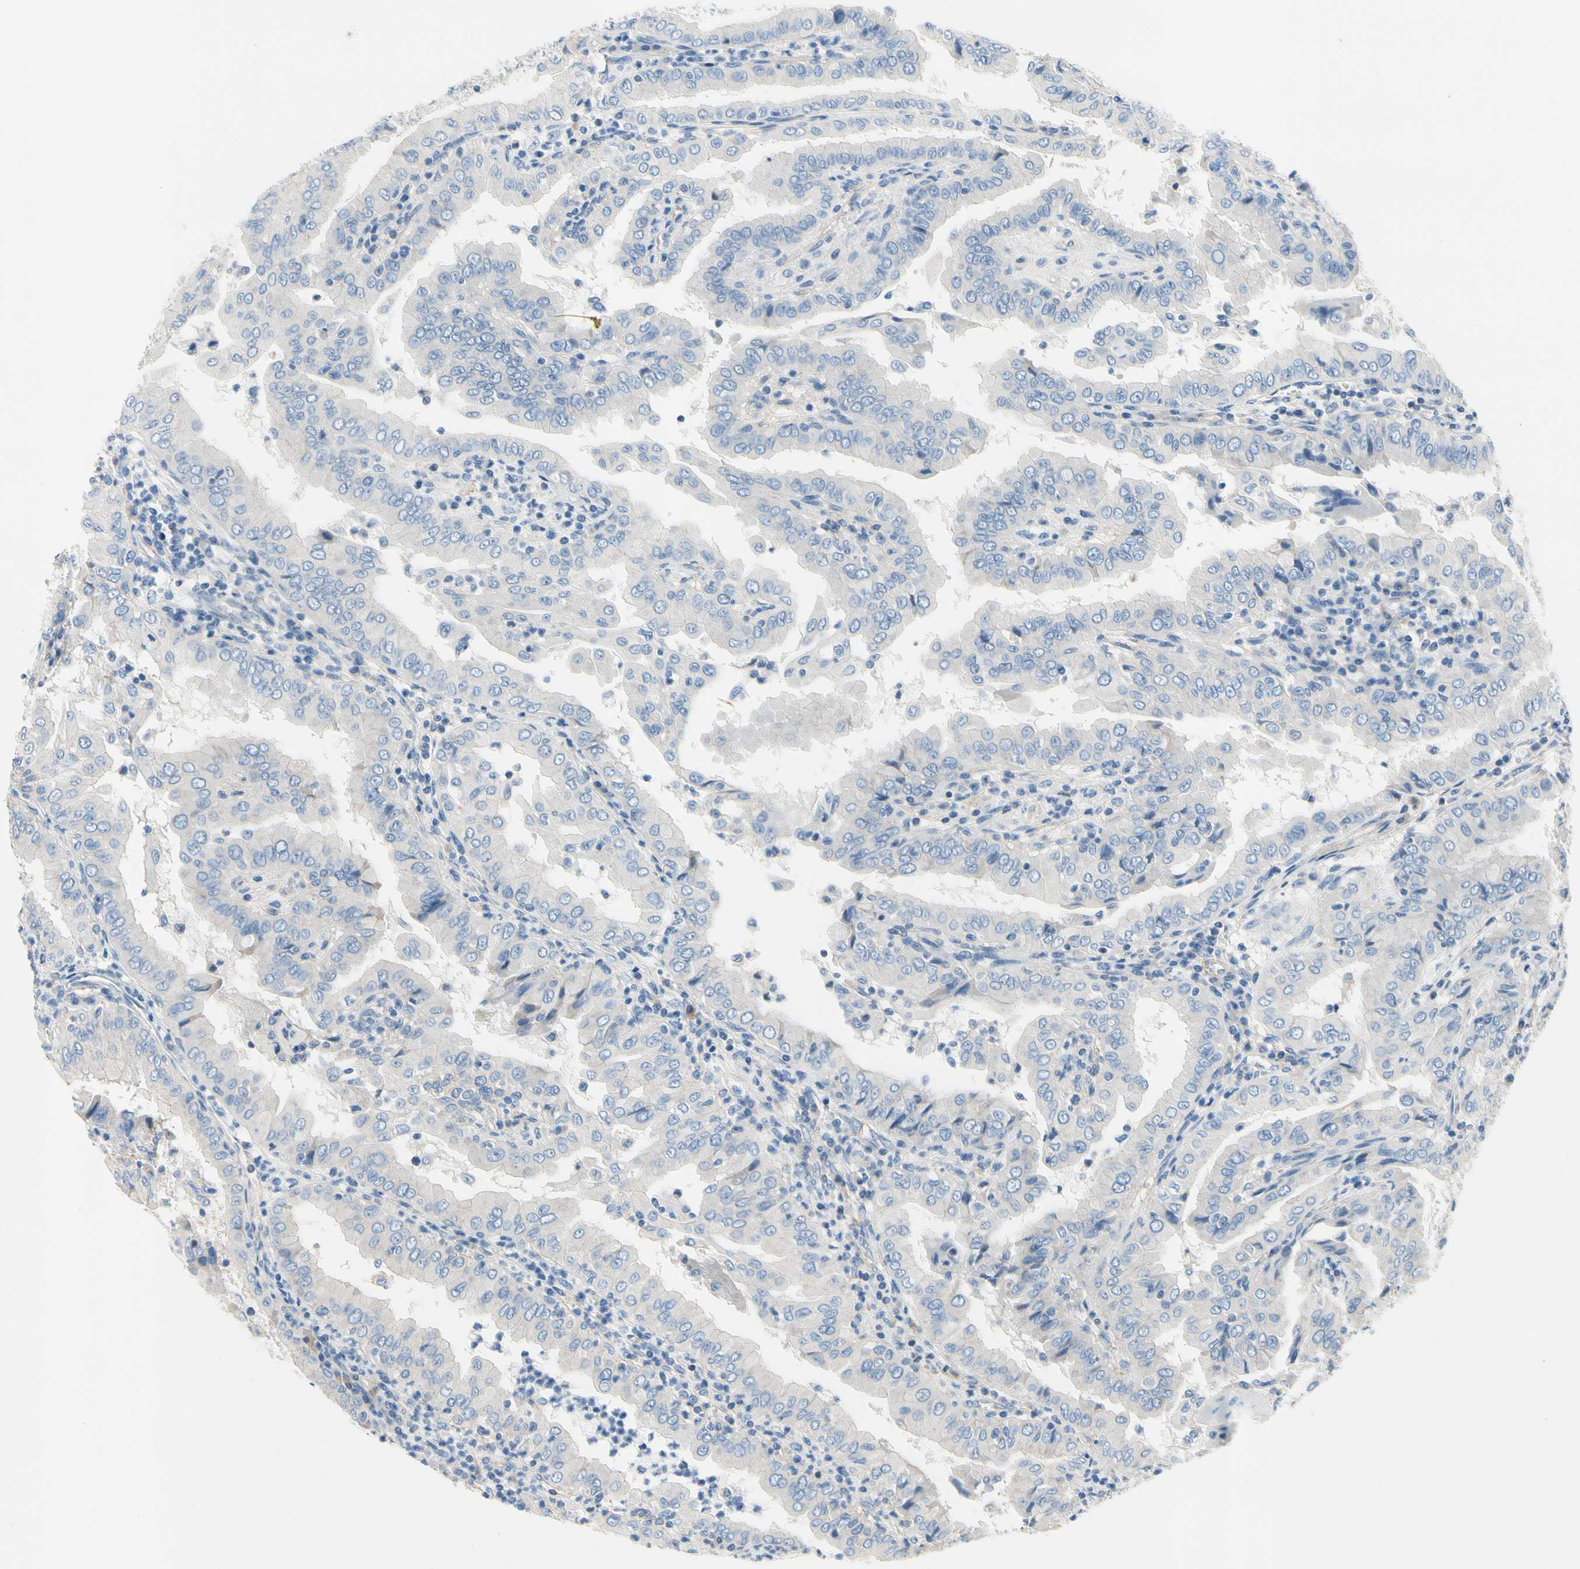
{"staining": {"intensity": "negative", "quantity": "none", "location": "none"}, "tissue": "thyroid cancer", "cell_type": "Tumor cells", "image_type": "cancer", "snomed": [{"axis": "morphology", "description": "Papillary adenocarcinoma, NOS"}, {"axis": "topography", "description": "Thyroid gland"}], "caption": "An IHC micrograph of thyroid cancer is shown. There is no staining in tumor cells of thyroid cancer.", "gene": "CA14", "patient": {"sex": "male", "age": 33}}